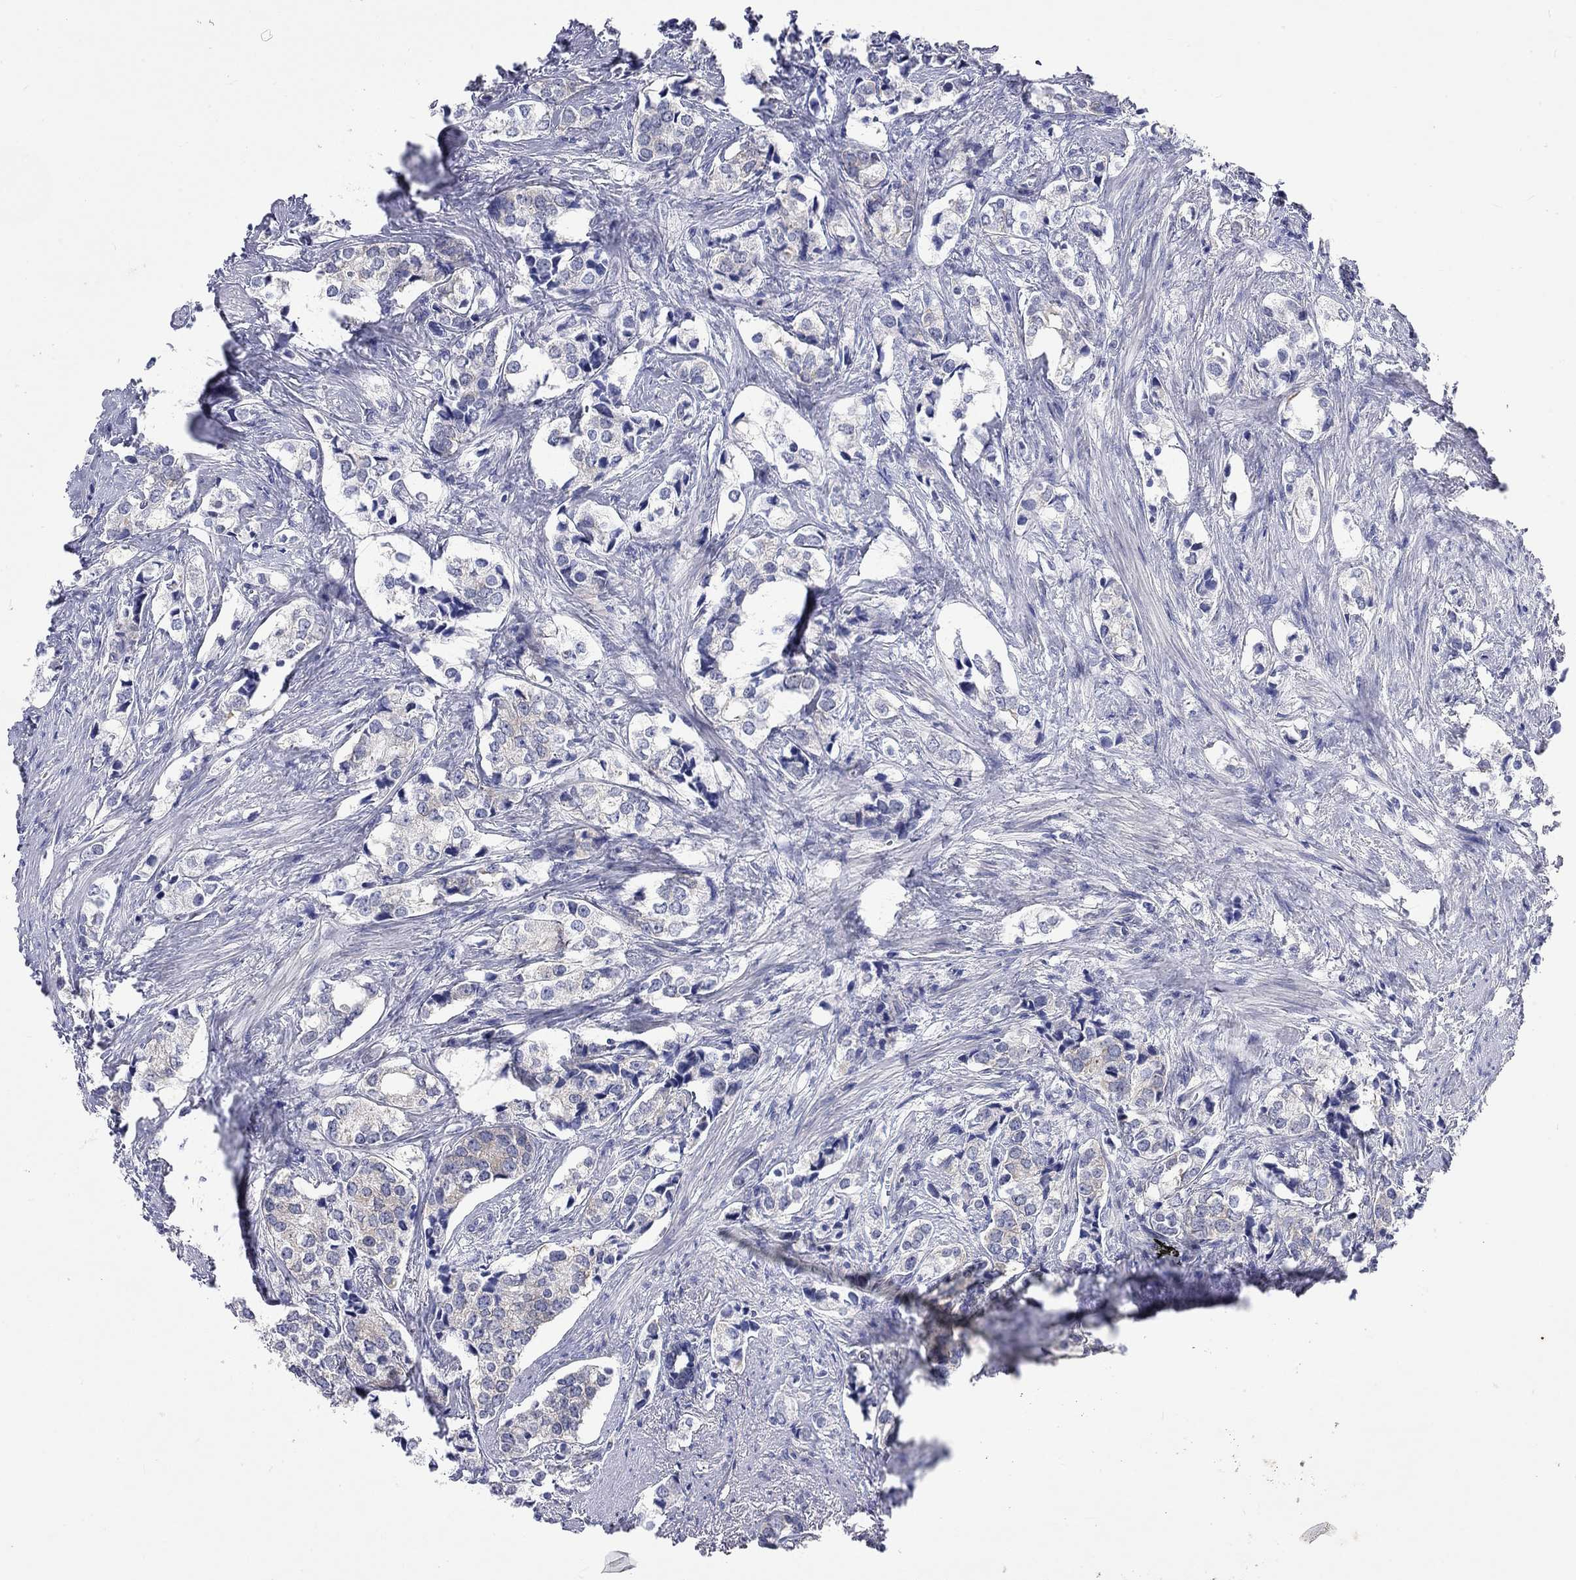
{"staining": {"intensity": "negative", "quantity": "none", "location": "none"}, "tissue": "prostate cancer", "cell_type": "Tumor cells", "image_type": "cancer", "snomed": [{"axis": "morphology", "description": "Adenocarcinoma, NOS"}, {"axis": "topography", "description": "Prostate and seminal vesicle, NOS"}], "caption": "This is a photomicrograph of immunohistochemistry staining of adenocarcinoma (prostate), which shows no positivity in tumor cells.", "gene": "CERS1", "patient": {"sex": "male", "age": 63}}